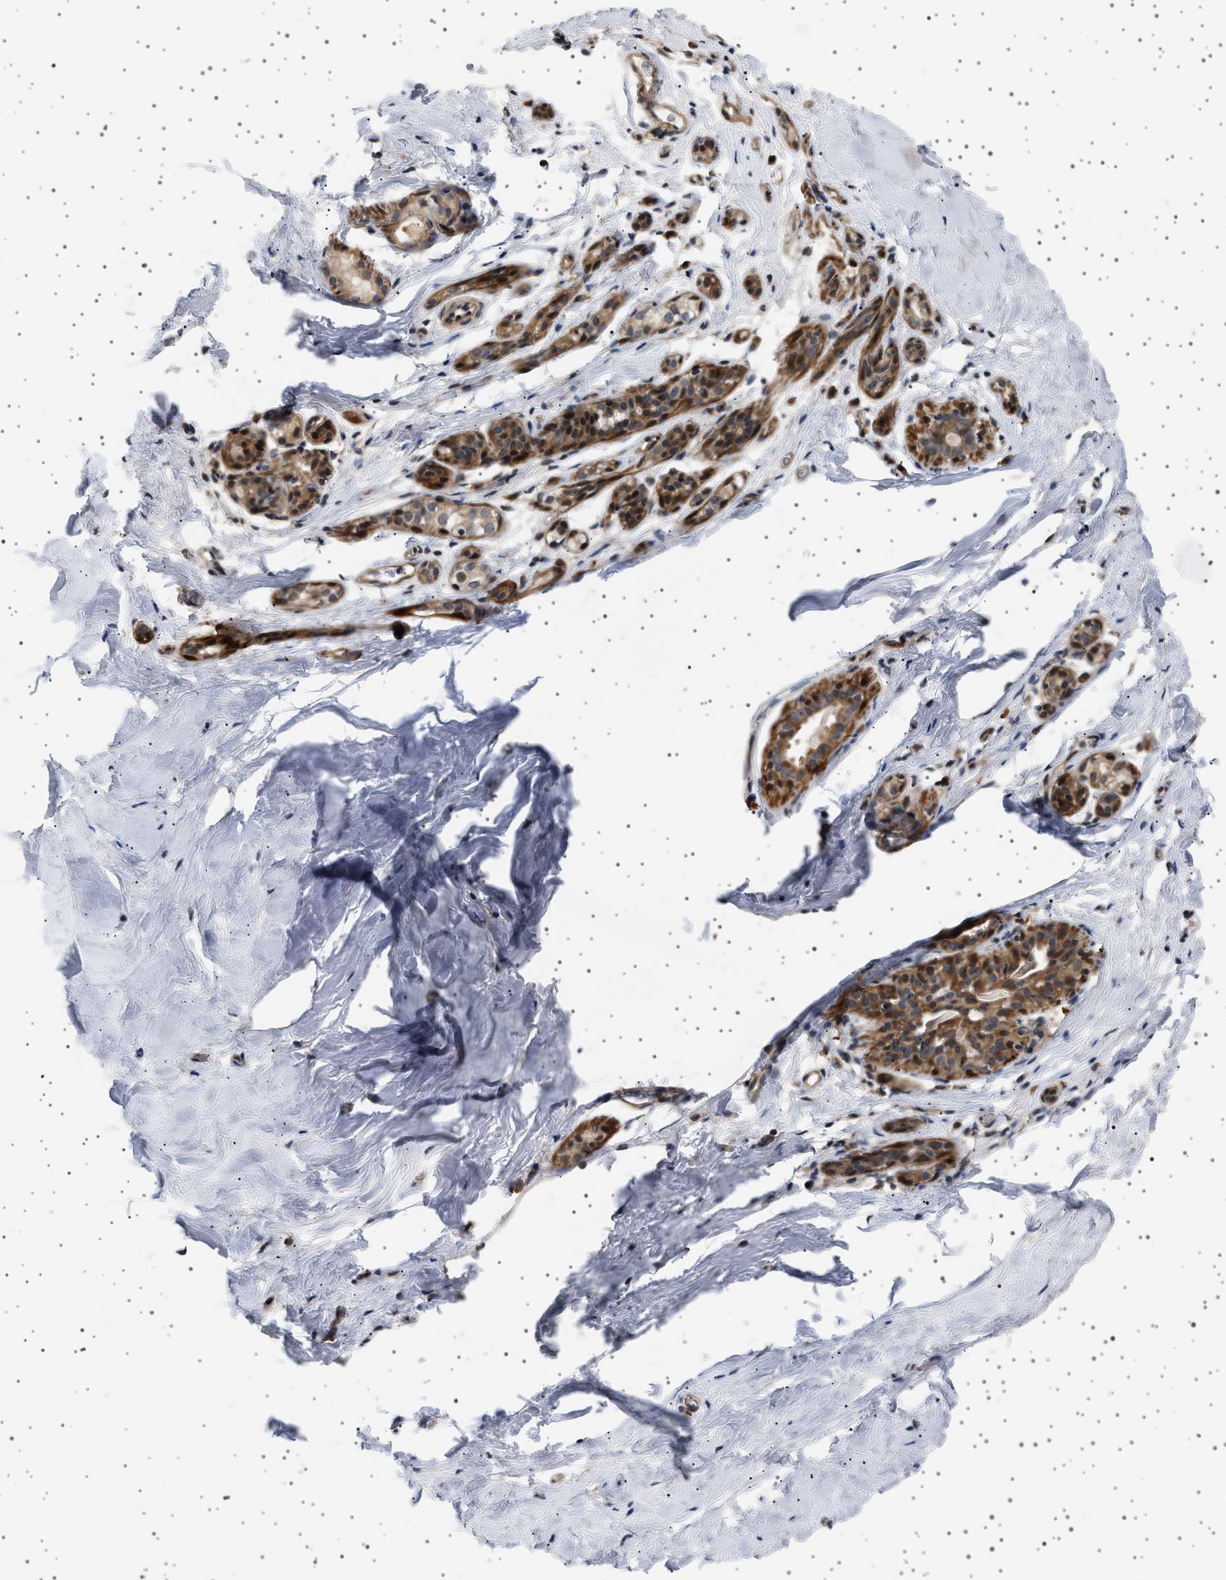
{"staining": {"intensity": "weak", "quantity": ">75%", "location": "nuclear"}, "tissue": "breast", "cell_type": "Adipocytes", "image_type": "normal", "snomed": [{"axis": "morphology", "description": "Normal tissue, NOS"}, {"axis": "topography", "description": "Breast"}], "caption": "This is a photomicrograph of IHC staining of normal breast, which shows weak positivity in the nuclear of adipocytes.", "gene": "BAG3", "patient": {"sex": "female", "age": 62}}